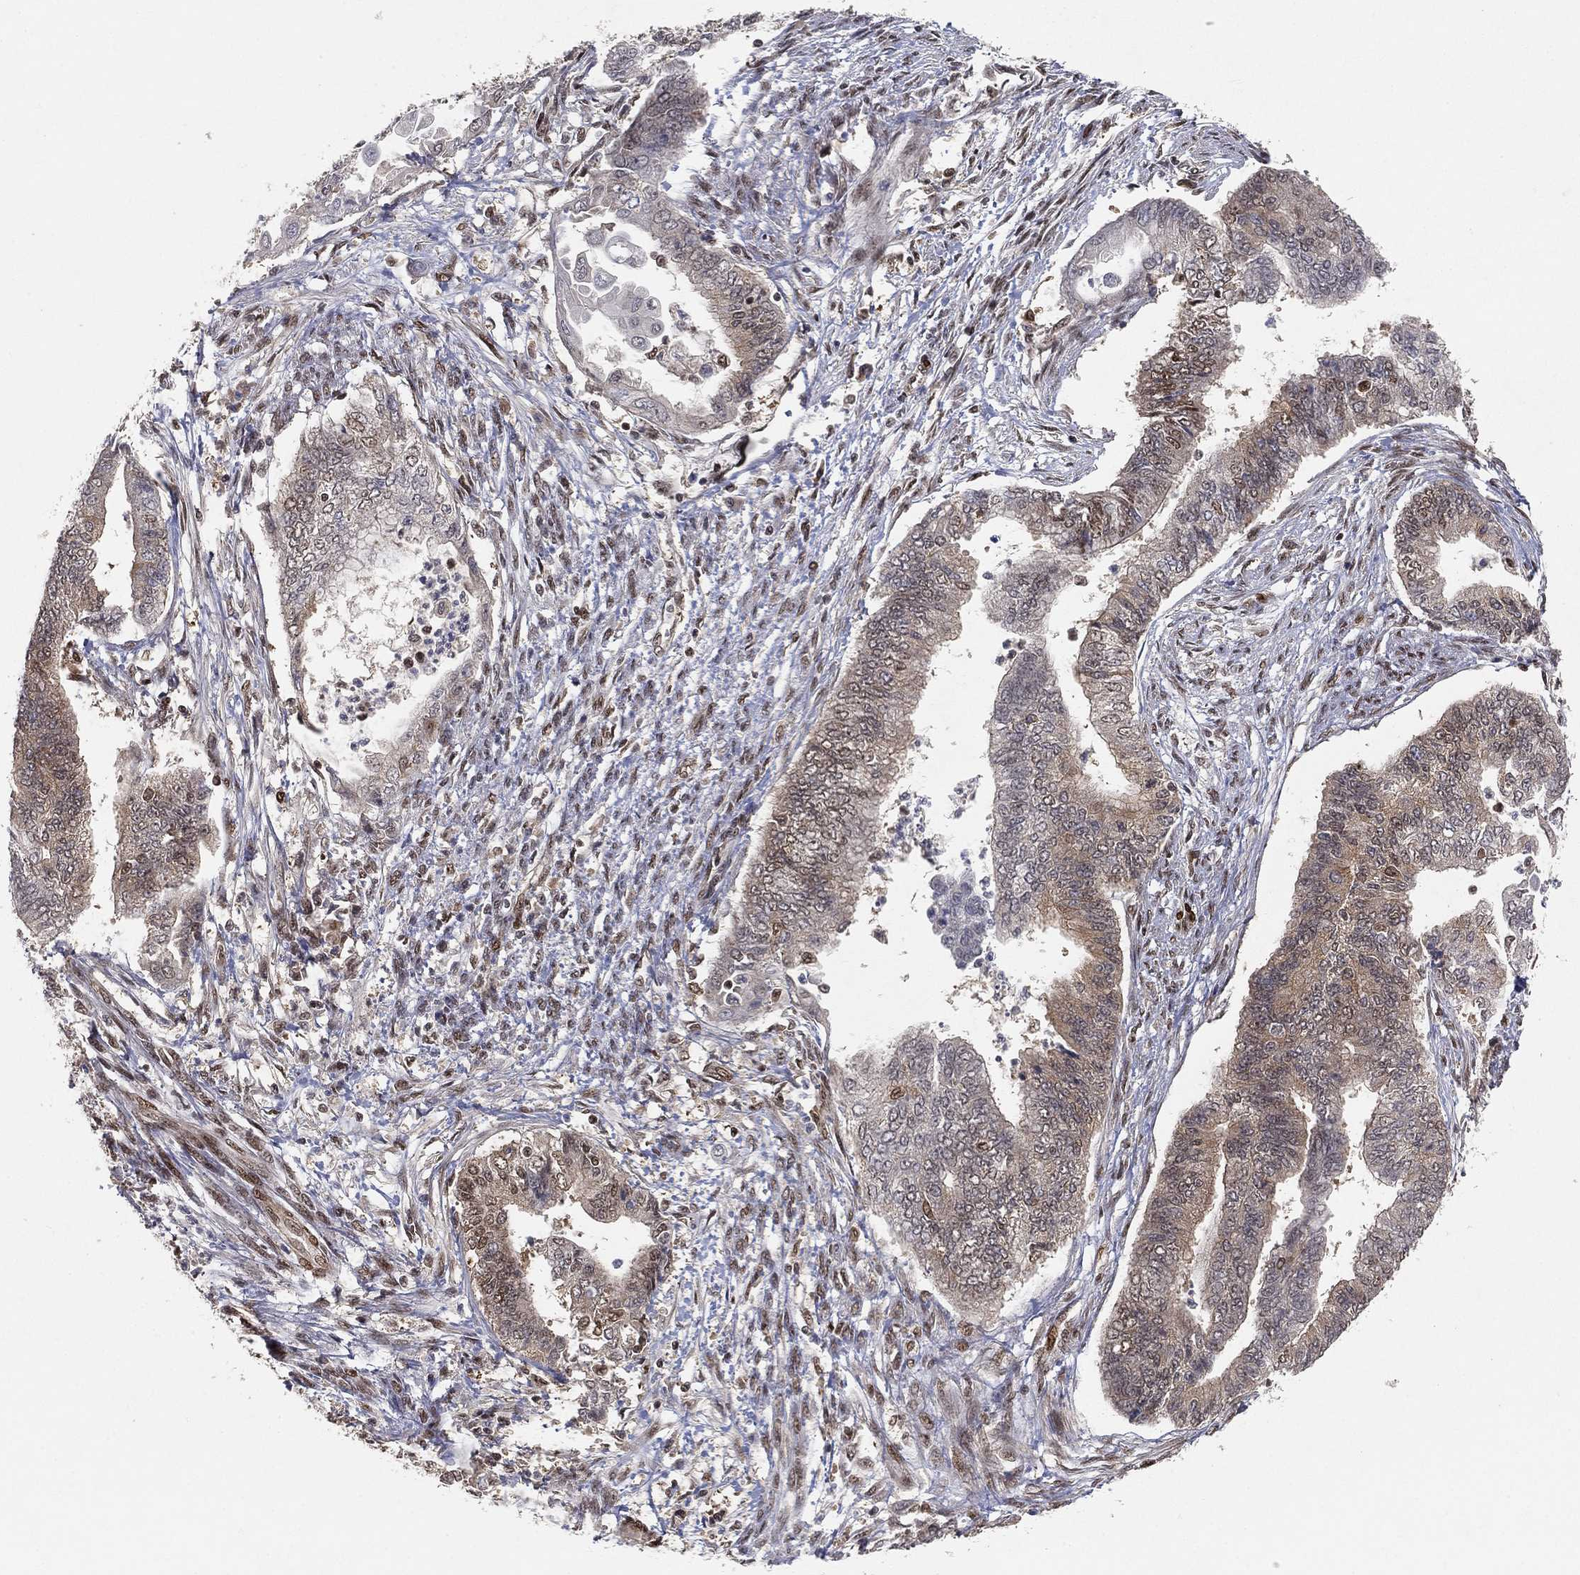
{"staining": {"intensity": "weak", "quantity": "<25%", "location": "cytoplasmic/membranous"}, "tissue": "endometrial cancer", "cell_type": "Tumor cells", "image_type": "cancer", "snomed": [{"axis": "morphology", "description": "Adenocarcinoma, NOS"}, {"axis": "topography", "description": "Endometrium"}], "caption": "This is an IHC photomicrograph of endometrial adenocarcinoma. There is no positivity in tumor cells.", "gene": "CRTC3", "patient": {"sex": "female", "age": 65}}